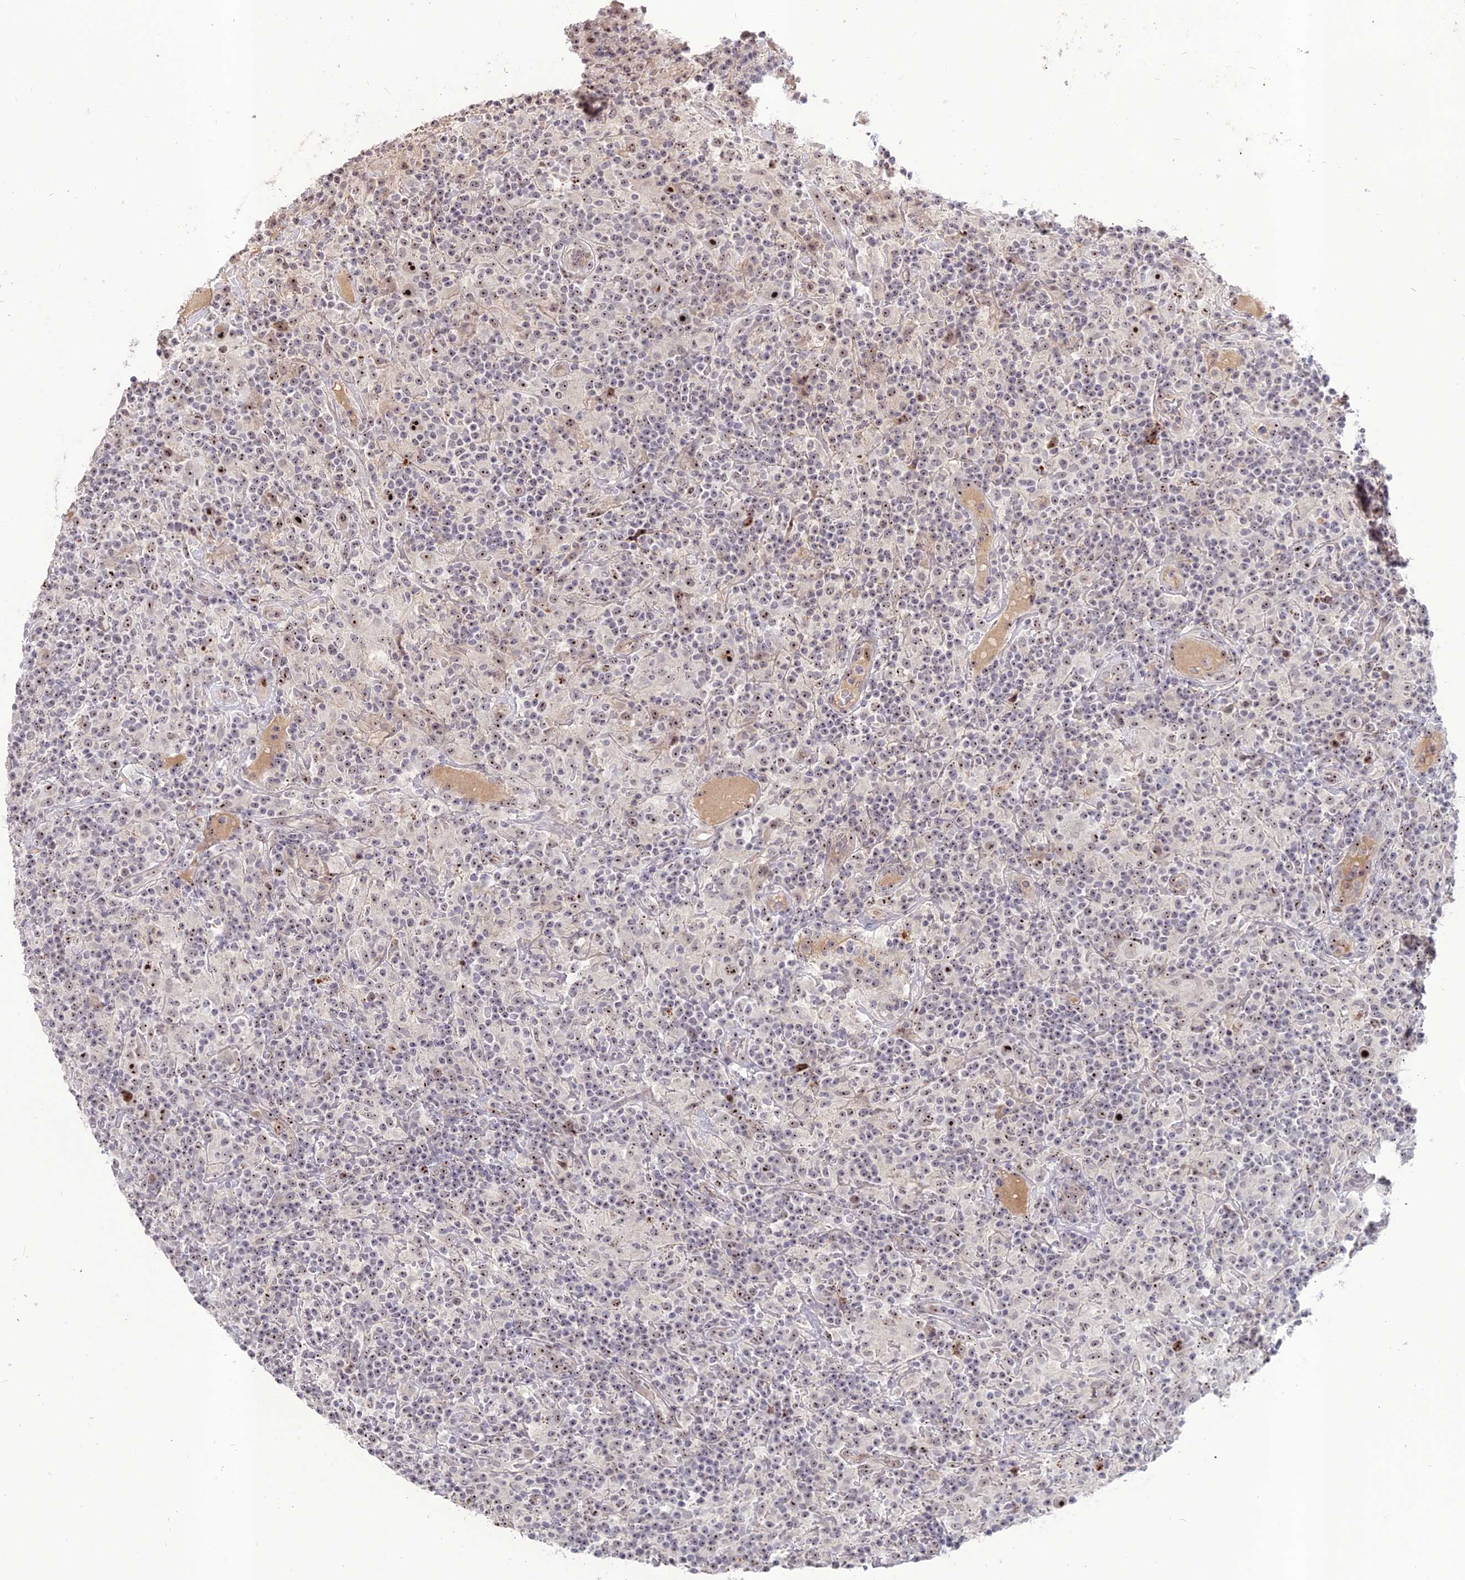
{"staining": {"intensity": "strong", "quantity": ">75%", "location": "nuclear"}, "tissue": "lymphoma", "cell_type": "Tumor cells", "image_type": "cancer", "snomed": [{"axis": "morphology", "description": "Hodgkin's disease, NOS"}, {"axis": "topography", "description": "Lymph node"}], "caption": "About >75% of tumor cells in Hodgkin's disease show strong nuclear protein staining as visualized by brown immunohistochemical staining.", "gene": "FAM131A", "patient": {"sex": "male", "age": 70}}